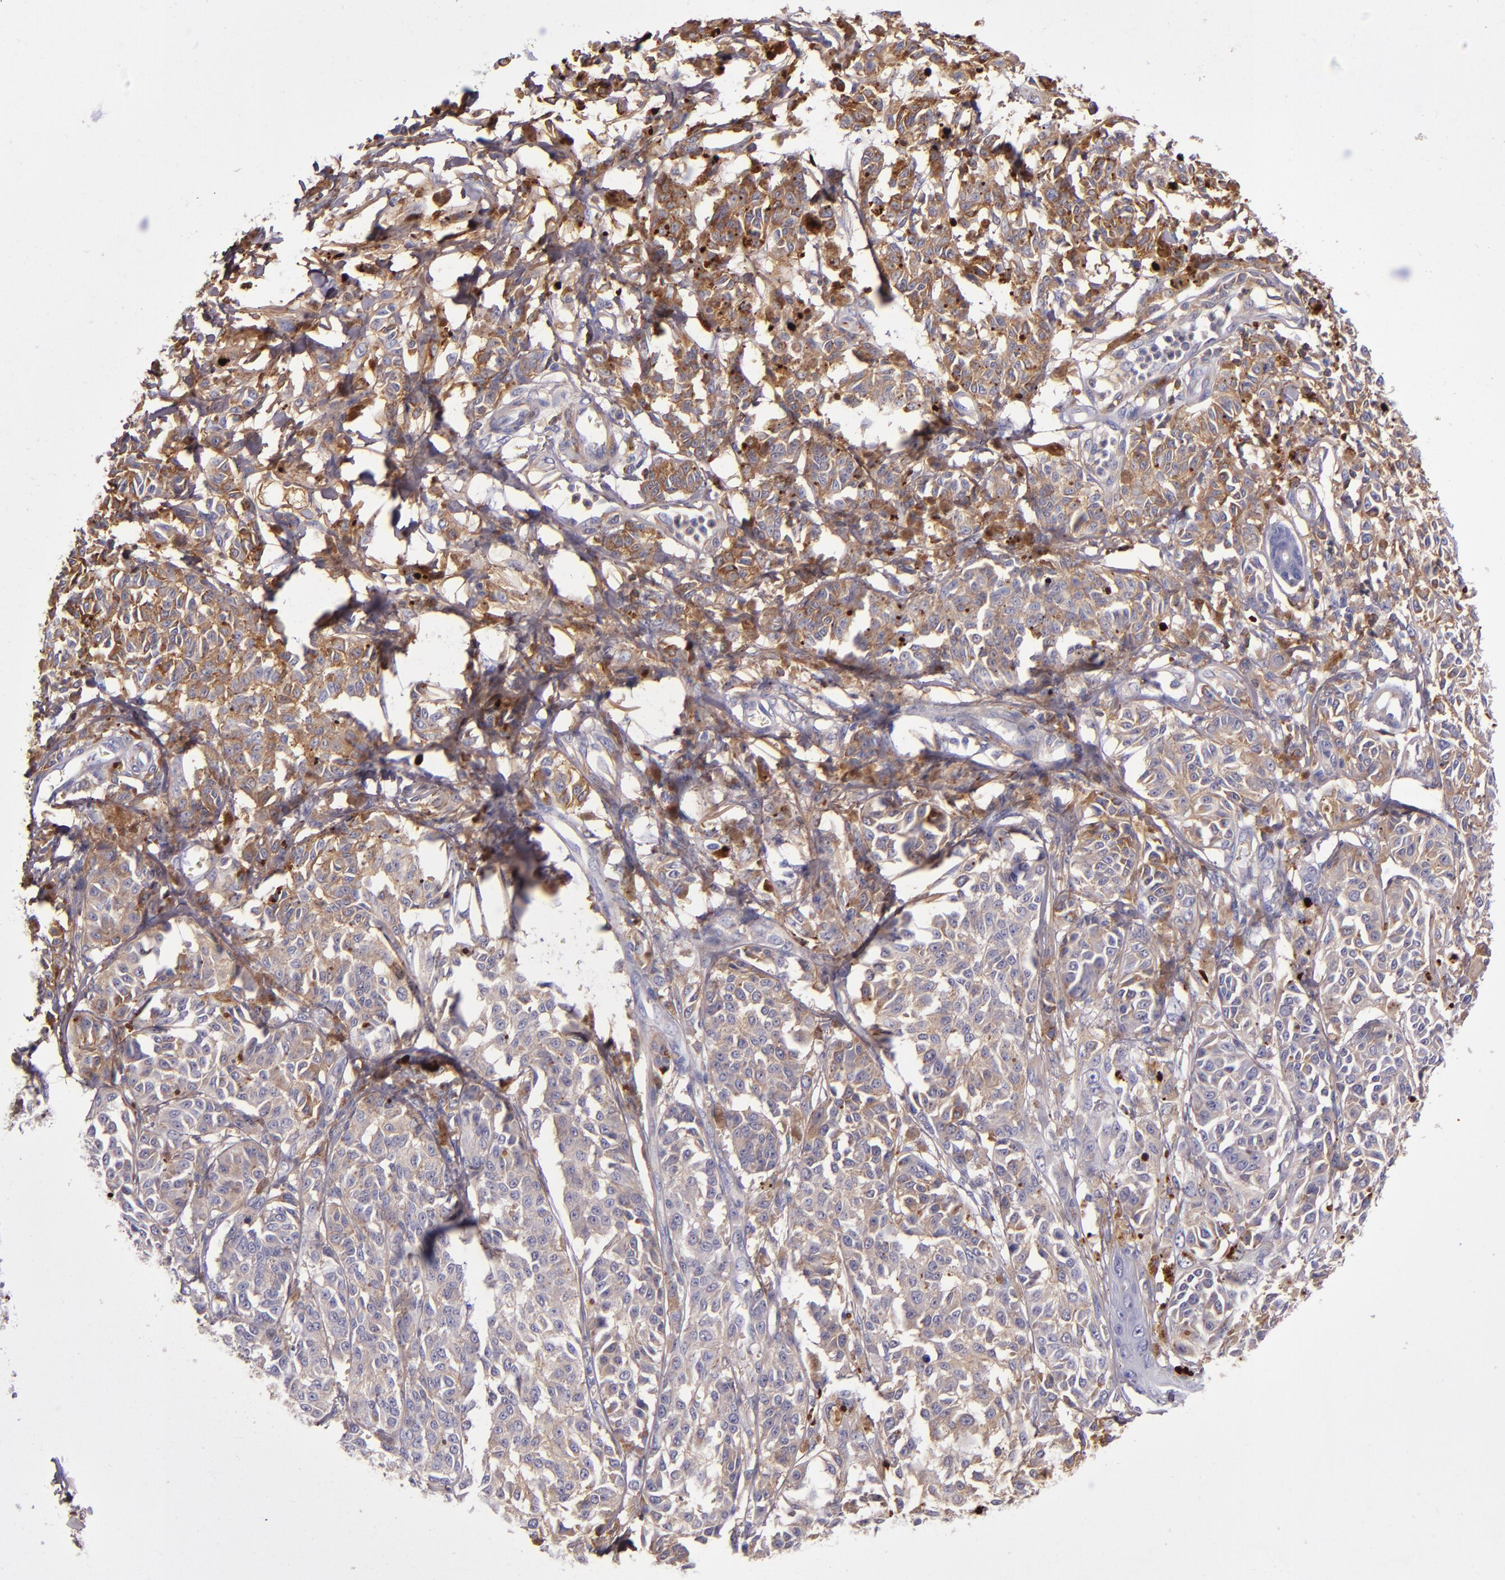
{"staining": {"intensity": "moderate", "quantity": "25%-75%", "location": "cytoplasmic/membranous"}, "tissue": "melanoma", "cell_type": "Tumor cells", "image_type": "cancer", "snomed": [{"axis": "morphology", "description": "Malignant melanoma, NOS"}, {"axis": "topography", "description": "Skin"}], "caption": "Protein staining of malignant melanoma tissue displays moderate cytoplasmic/membranous staining in about 25%-75% of tumor cells.", "gene": "CLEC3B", "patient": {"sex": "male", "age": 76}}